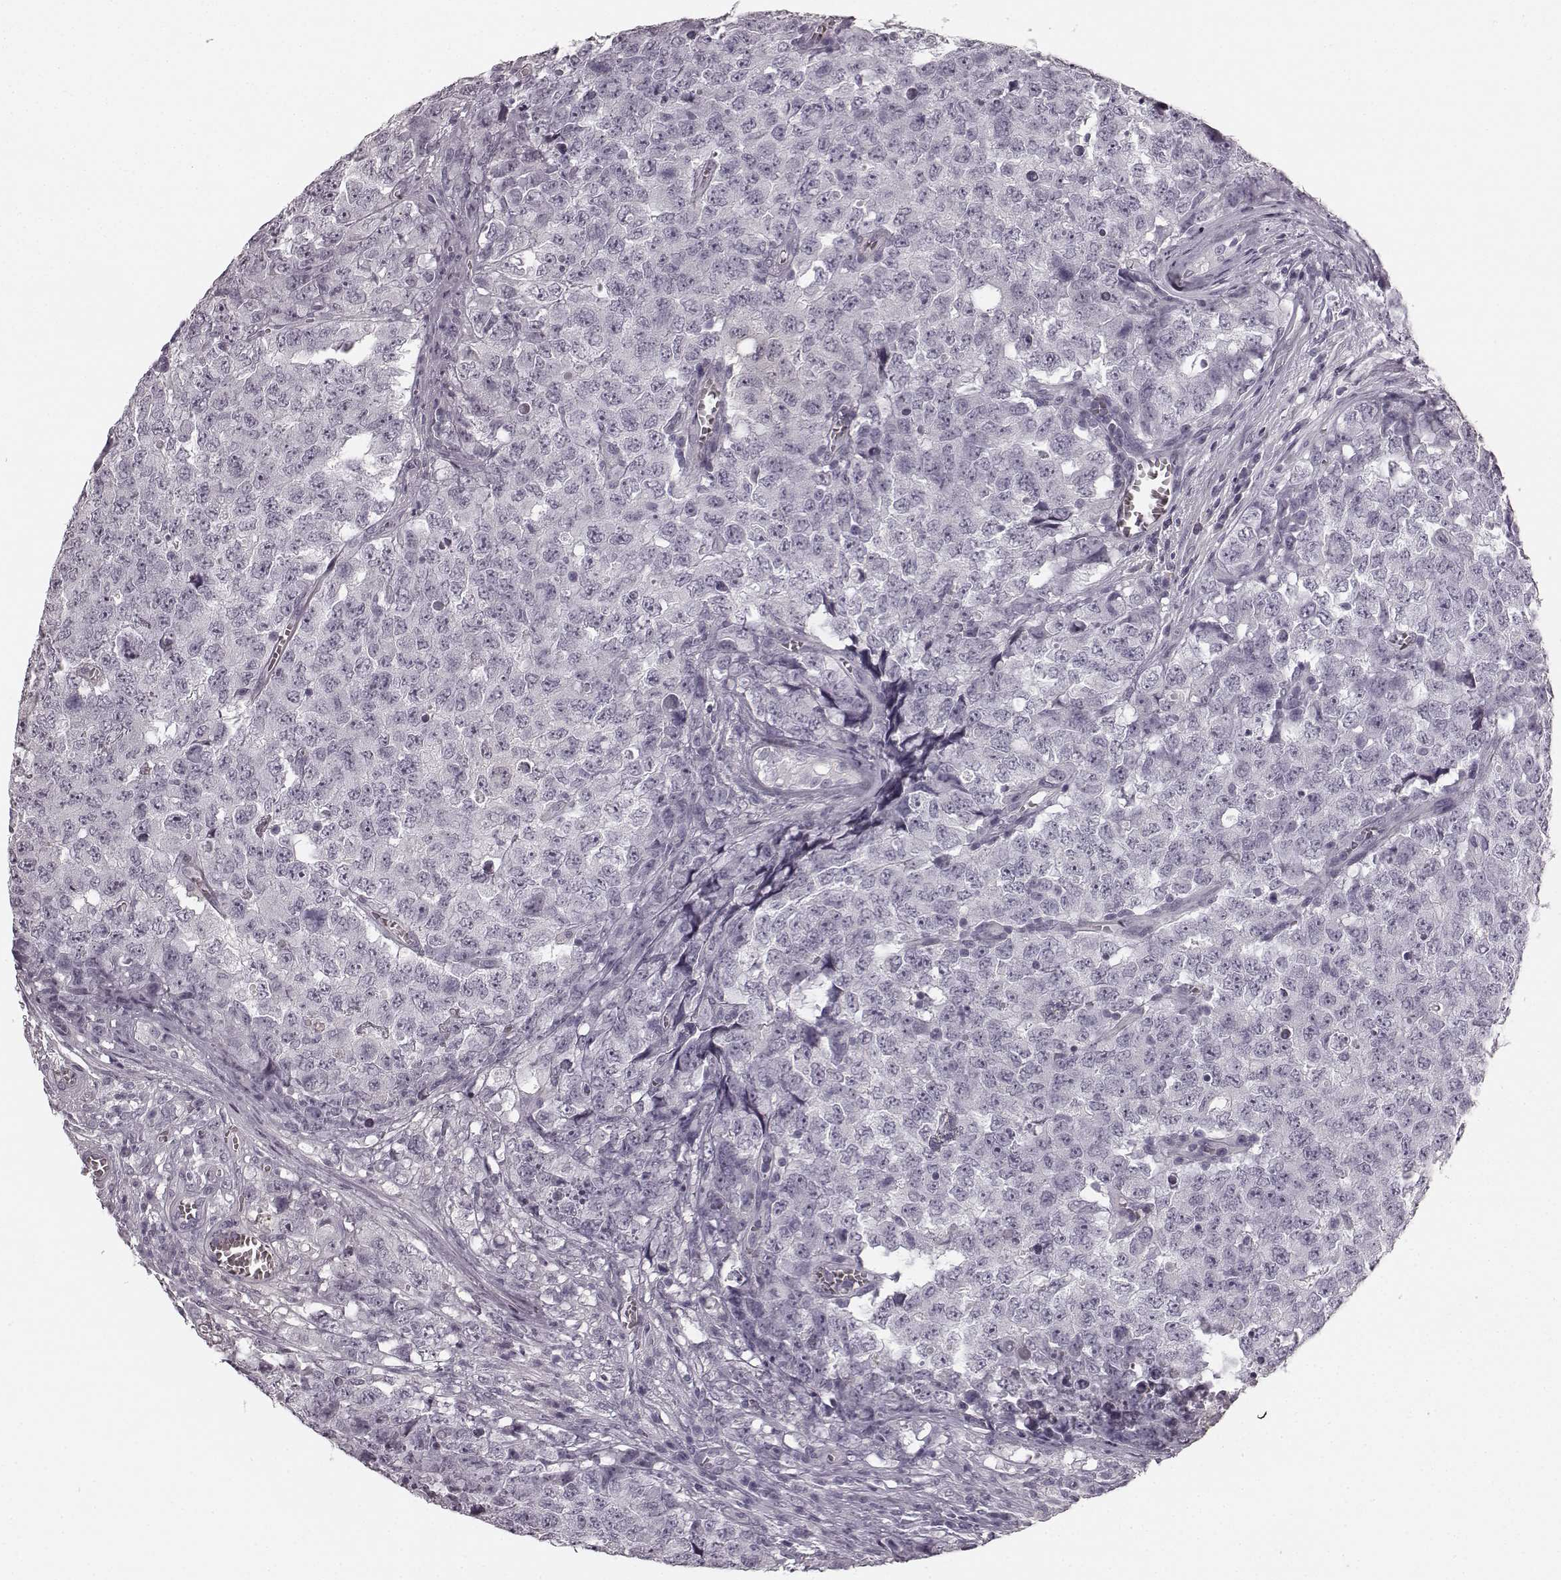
{"staining": {"intensity": "negative", "quantity": "none", "location": "none"}, "tissue": "testis cancer", "cell_type": "Tumor cells", "image_type": "cancer", "snomed": [{"axis": "morphology", "description": "Carcinoma, Embryonal, NOS"}, {"axis": "topography", "description": "Testis"}], "caption": "Protein analysis of testis cancer (embryonal carcinoma) demonstrates no significant positivity in tumor cells. (Brightfield microscopy of DAB immunohistochemistry (IHC) at high magnification).", "gene": "TMPRSS15", "patient": {"sex": "male", "age": 23}}